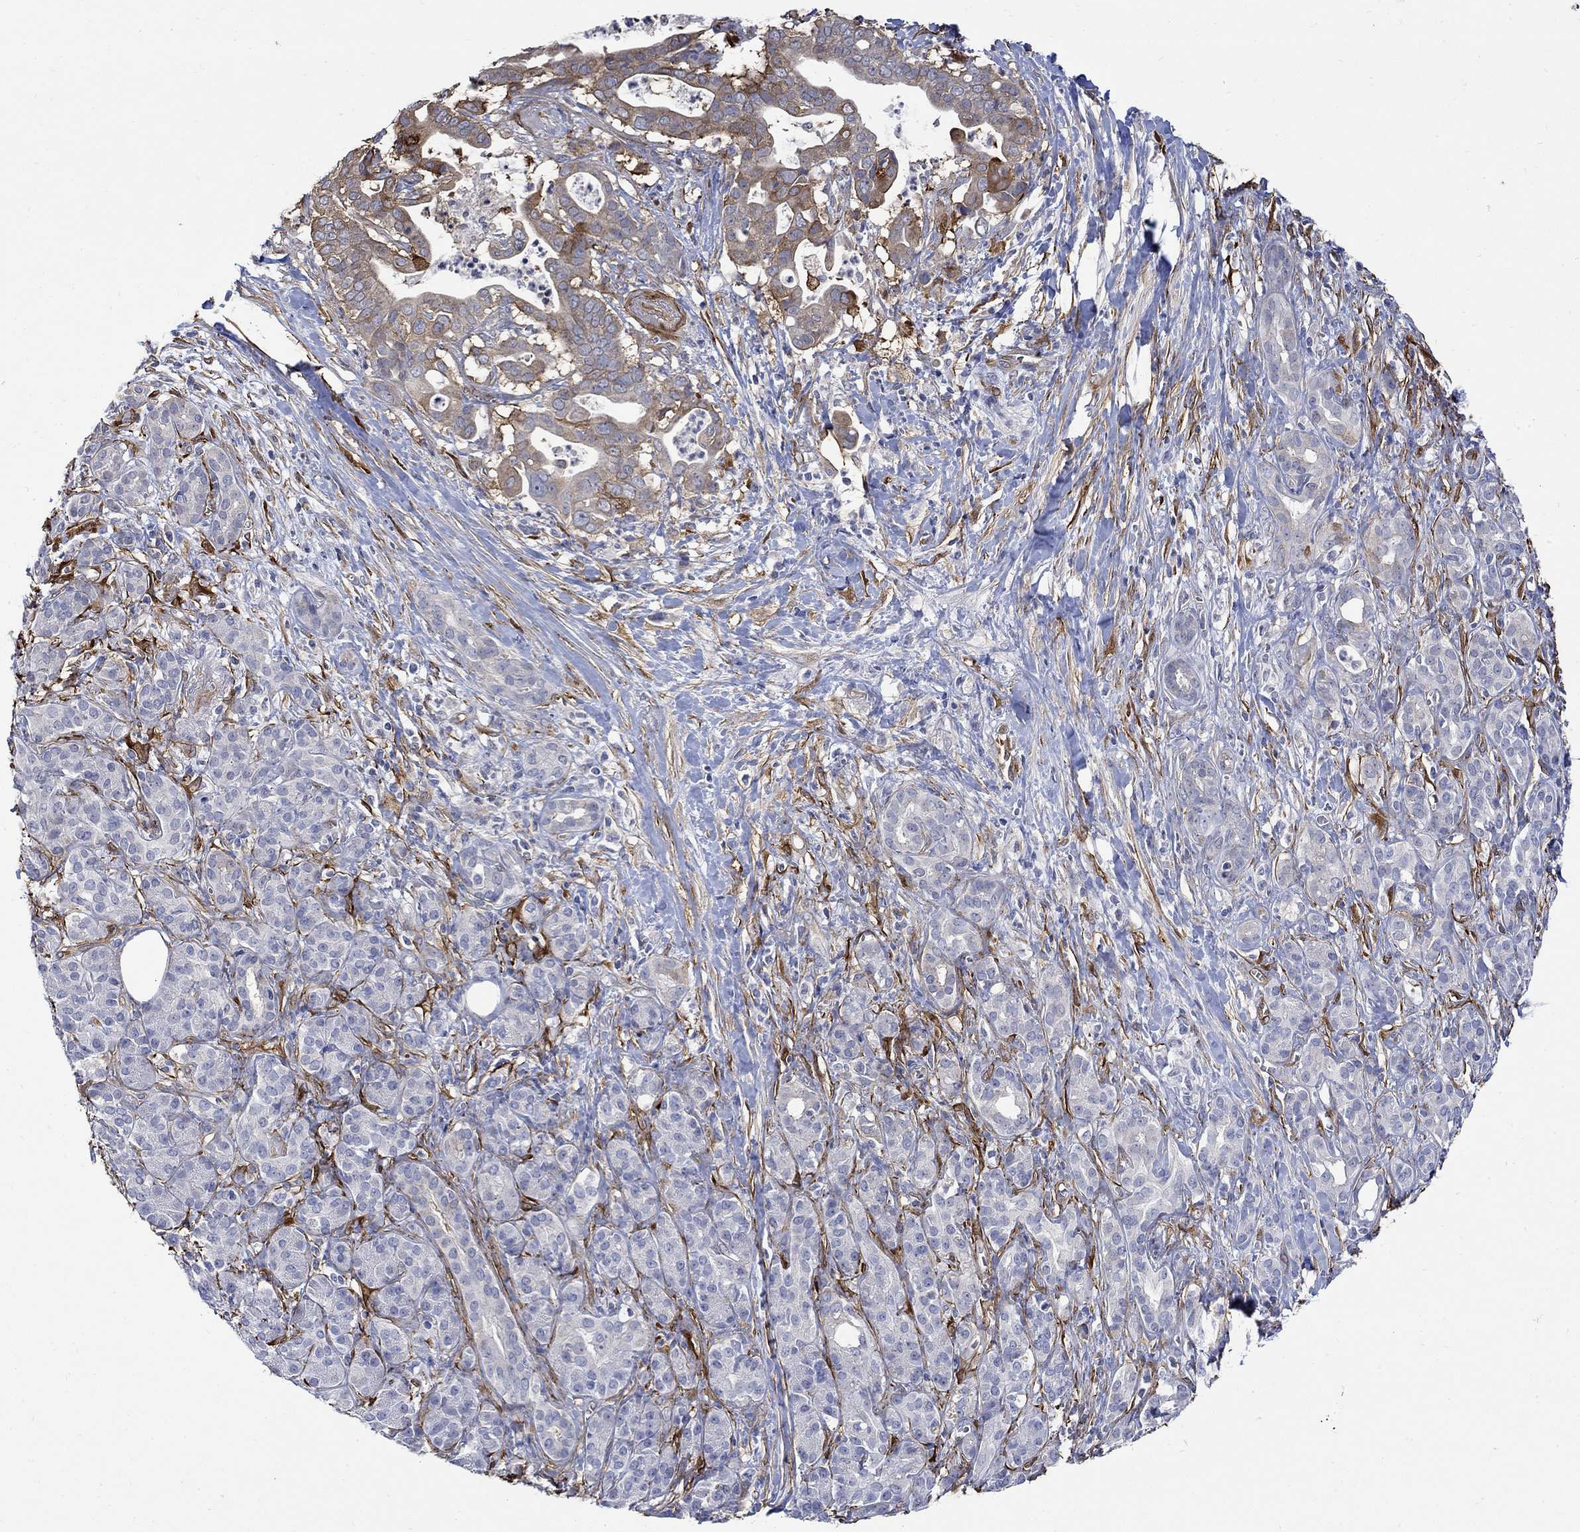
{"staining": {"intensity": "moderate", "quantity": "<25%", "location": "cytoplasmic/membranous"}, "tissue": "pancreatic cancer", "cell_type": "Tumor cells", "image_type": "cancer", "snomed": [{"axis": "morphology", "description": "Adenocarcinoma, NOS"}, {"axis": "topography", "description": "Pancreas"}], "caption": "High-power microscopy captured an immunohistochemistry photomicrograph of pancreatic adenocarcinoma, revealing moderate cytoplasmic/membranous positivity in about <25% of tumor cells.", "gene": "TGM2", "patient": {"sex": "male", "age": 61}}